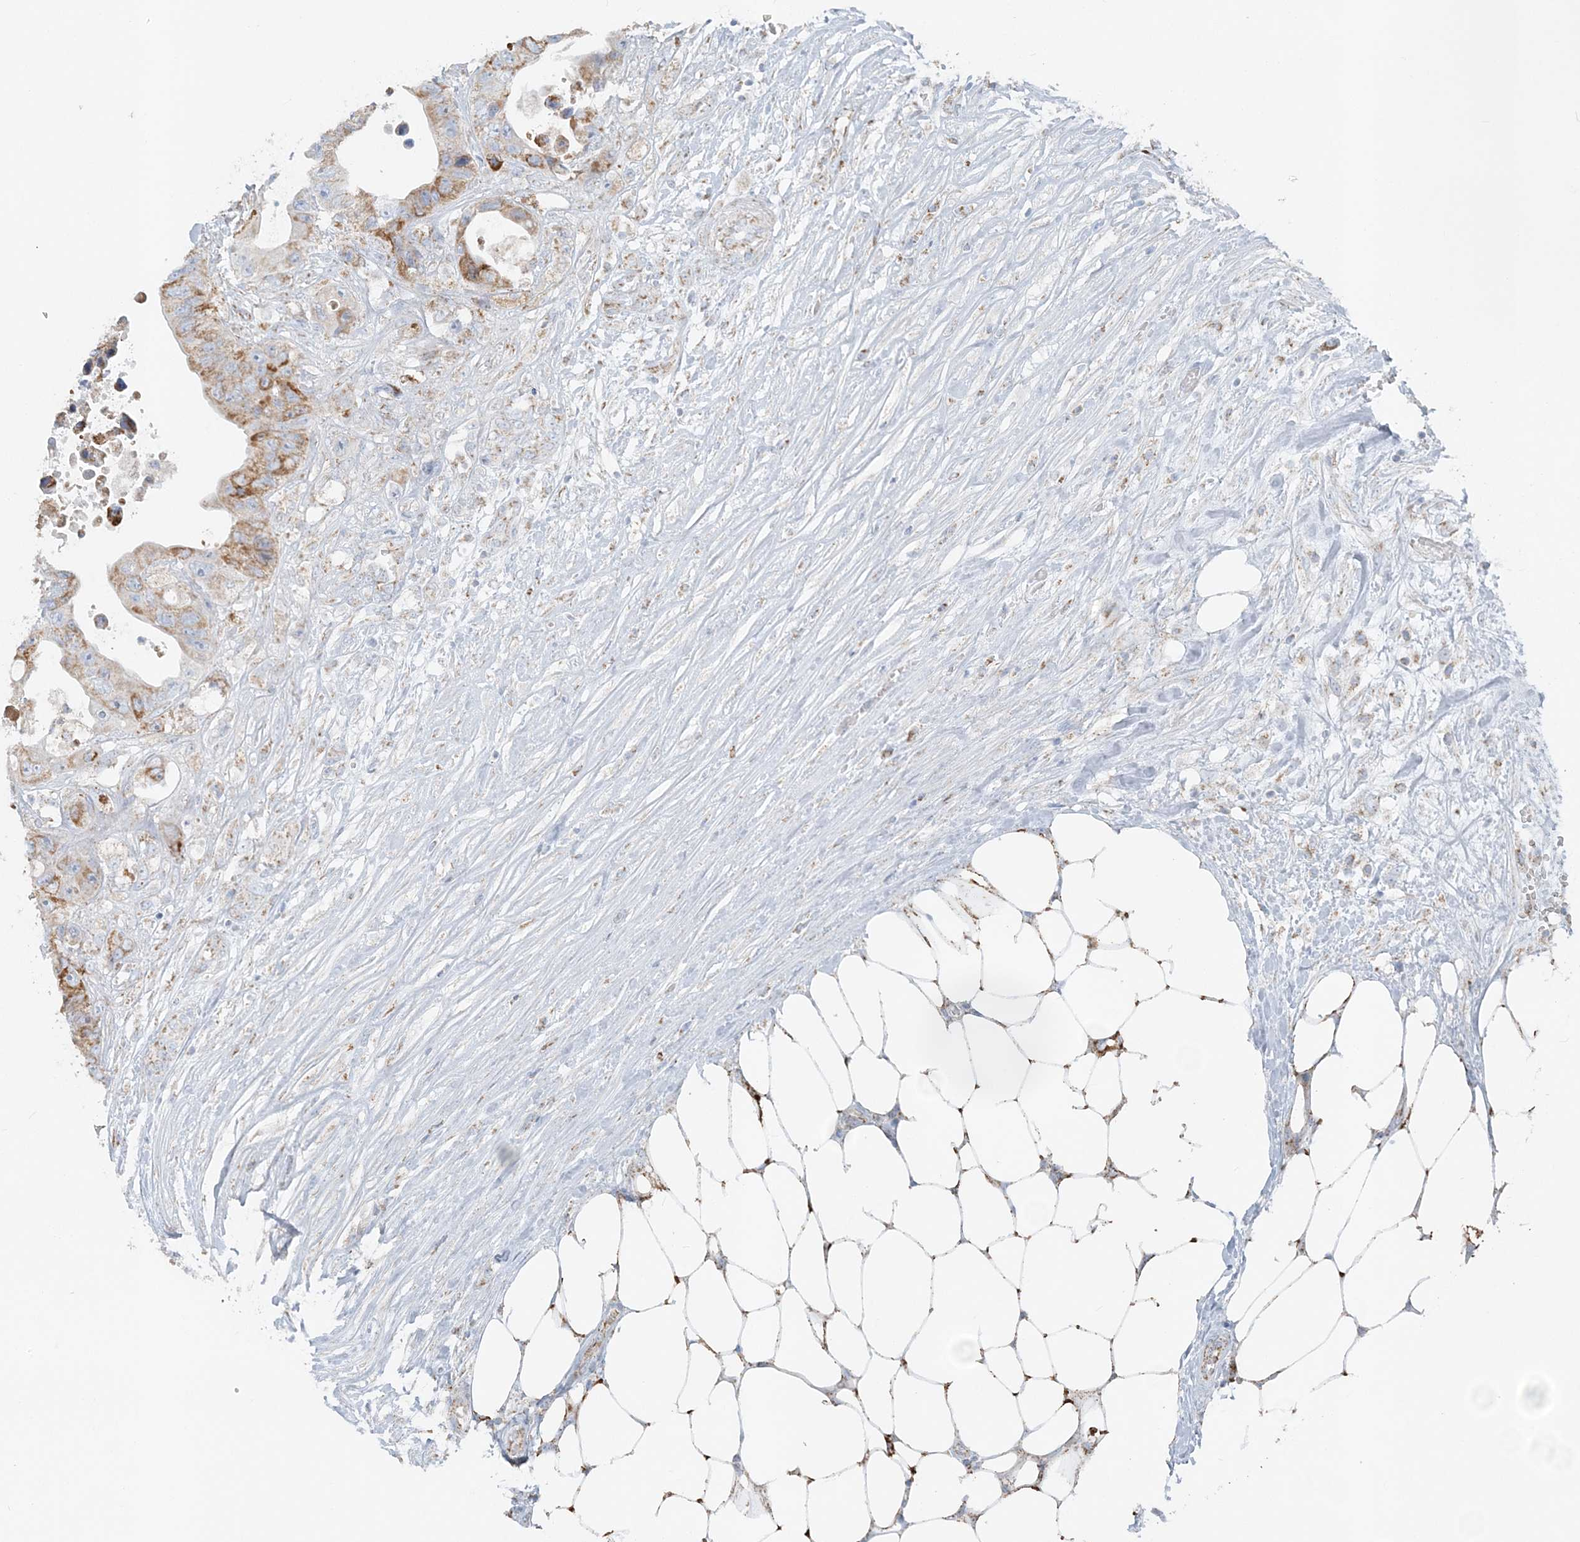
{"staining": {"intensity": "moderate", "quantity": ">75%", "location": "cytoplasmic/membranous"}, "tissue": "colorectal cancer", "cell_type": "Tumor cells", "image_type": "cancer", "snomed": [{"axis": "morphology", "description": "Adenocarcinoma, NOS"}, {"axis": "topography", "description": "Colon"}], "caption": "Protein staining of colorectal cancer (adenocarcinoma) tissue exhibits moderate cytoplasmic/membranous staining in about >75% of tumor cells. Using DAB (3,3'-diaminobenzidine) (brown) and hematoxylin (blue) stains, captured at high magnification using brightfield microscopy.", "gene": "PCCB", "patient": {"sex": "female", "age": 46}}